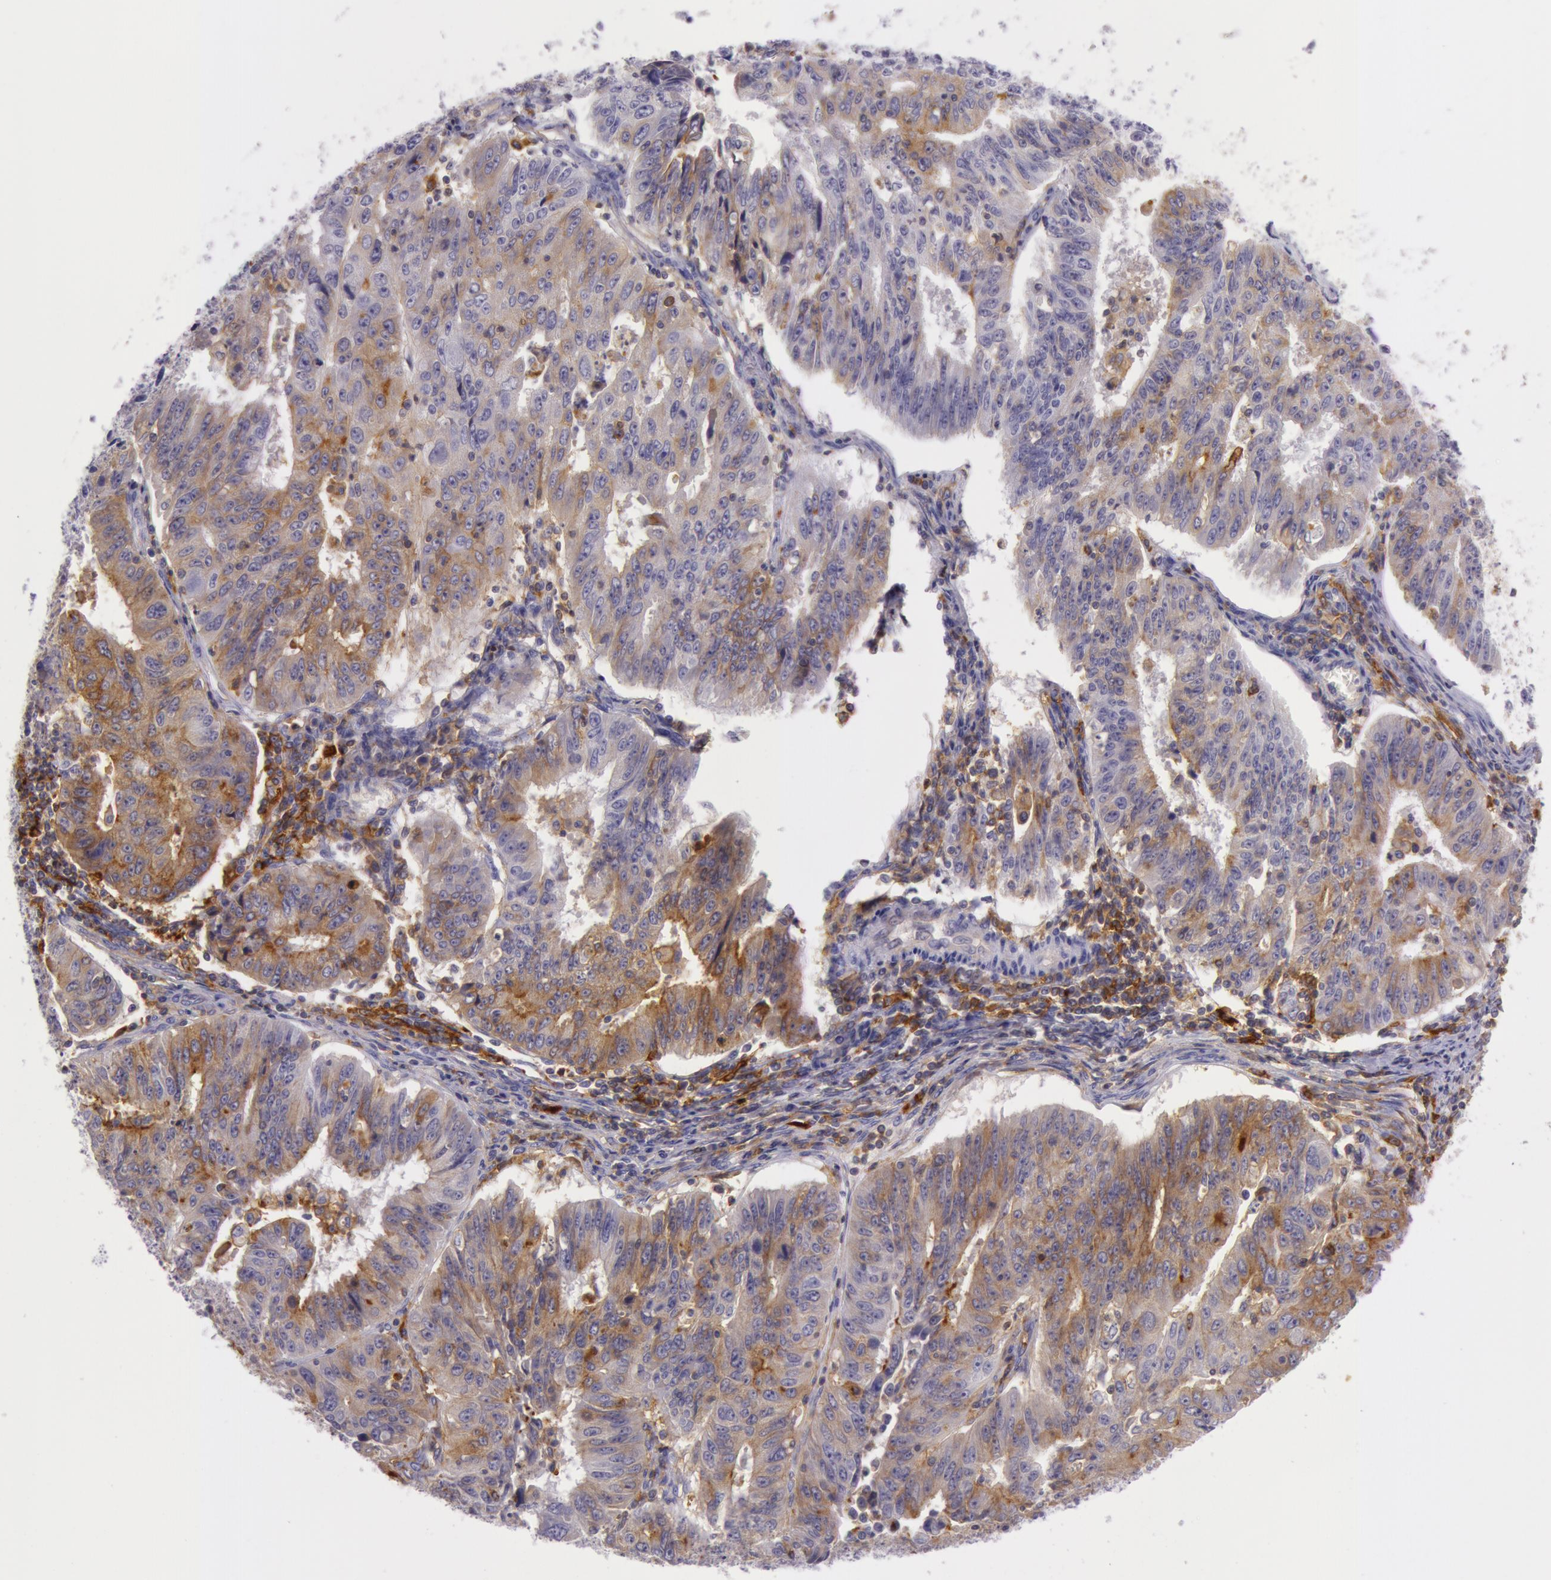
{"staining": {"intensity": "moderate", "quantity": ">75%", "location": "cytoplasmic/membranous"}, "tissue": "endometrial cancer", "cell_type": "Tumor cells", "image_type": "cancer", "snomed": [{"axis": "morphology", "description": "Adenocarcinoma, NOS"}, {"axis": "topography", "description": "Endometrium"}], "caption": "Tumor cells reveal medium levels of moderate cytoplasmic/membranous expression in approximately >75% of cells in human endometrial cancer.", "gene": "LY75", "patient": {"sex": "female", "age": 42}}